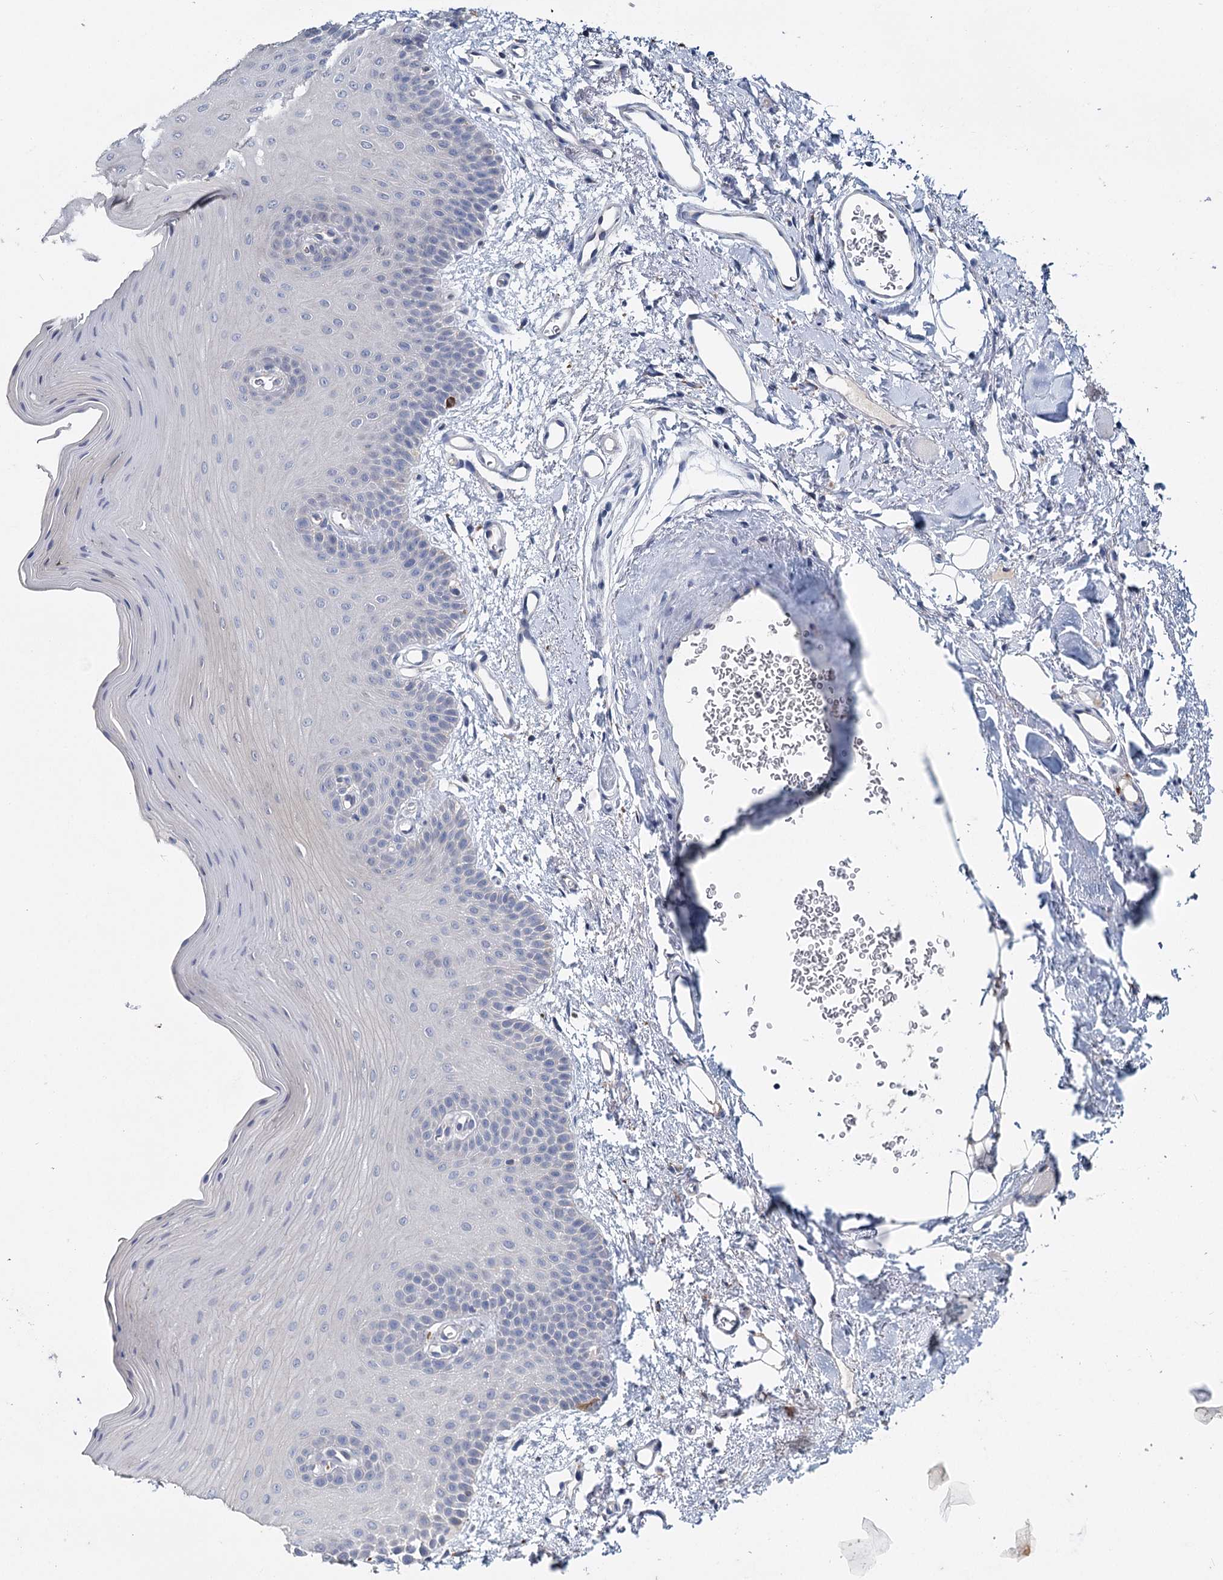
{"staining": {"intensity": "negative", "quantity": "none", "location": "none"}, "tissue": "oral mucosa", "cell_type": "Squamous epithelial cells", "image_type": "normal", "snomed": [{"axis": "morphology", "description": "Normal tissue, NOS"}, {"axis": "topography", "description": "Oral tissue"}], "caption": "The immunohistochemistry image has no significant expression in squamous epithelial cells of oral mucosa. (Stains: DAB (3,3'-diaminobenzidine) immunohistochemistry (IHC) with hematoxylin counter stain, Microscopy: brightfield microscopy at high magnification).", "gene": "ANKRD16", "patient": {"sex": "male", "age": 68}}